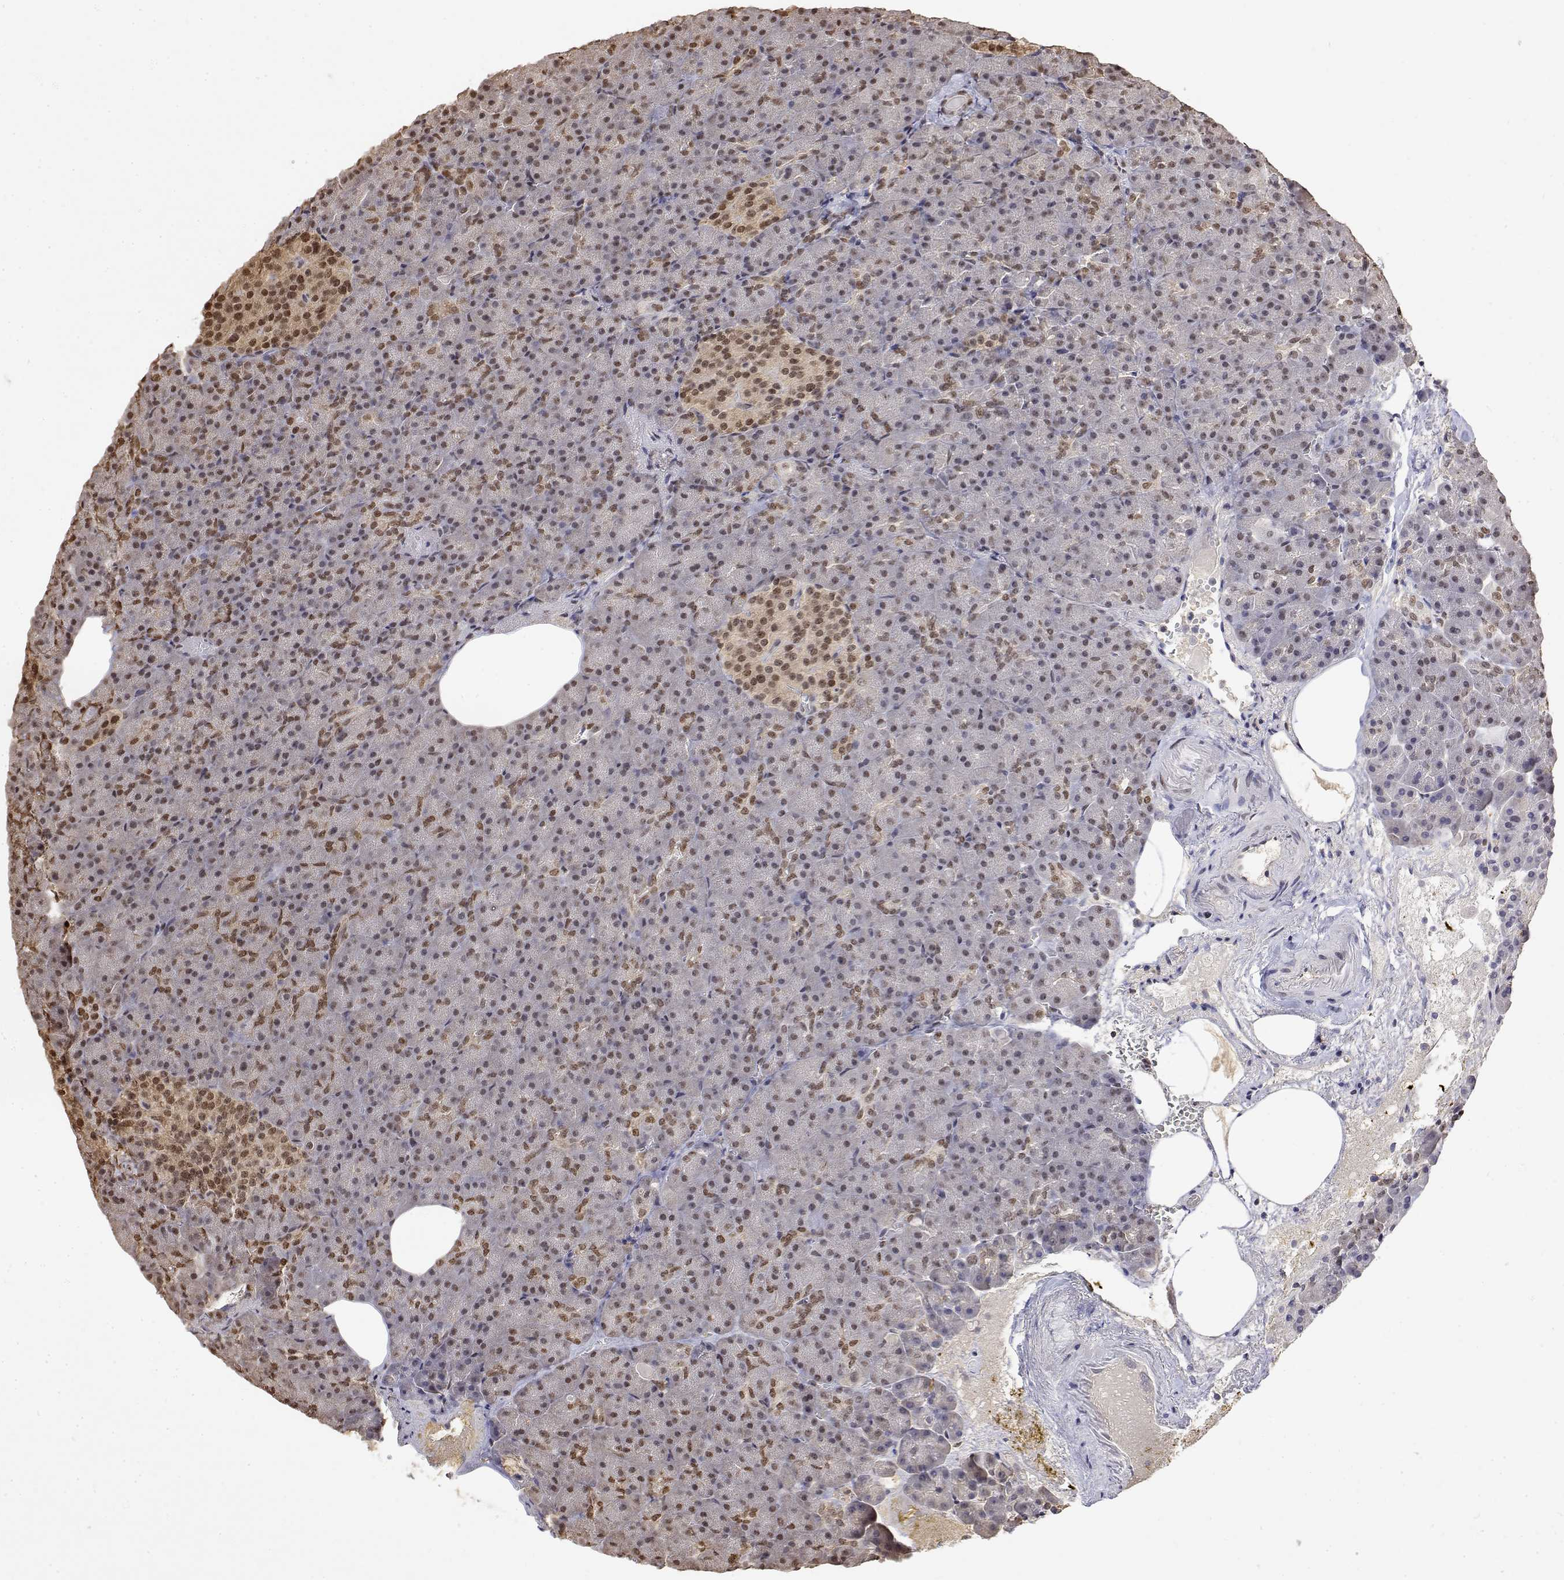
{"staining": {"intensity": "moderate", "quantity": ">75%", "location": "nuclear"}, "tissue": "pancreas", "cell_type": "Exocrine glandular cells", "image_type": "normal", "snomed": [{"axis": "morphology", "description": "Normal tissue, NOS"}, {"axis": "topography", "description": "Pancreas"}], "caption": "A micrograph of human pancreas stained for a protein exhibits moderate nuclear brown staining in exocrine glandular cells.", "gene": "TPI1", "patient": {"sex": "female", "age": 74}}